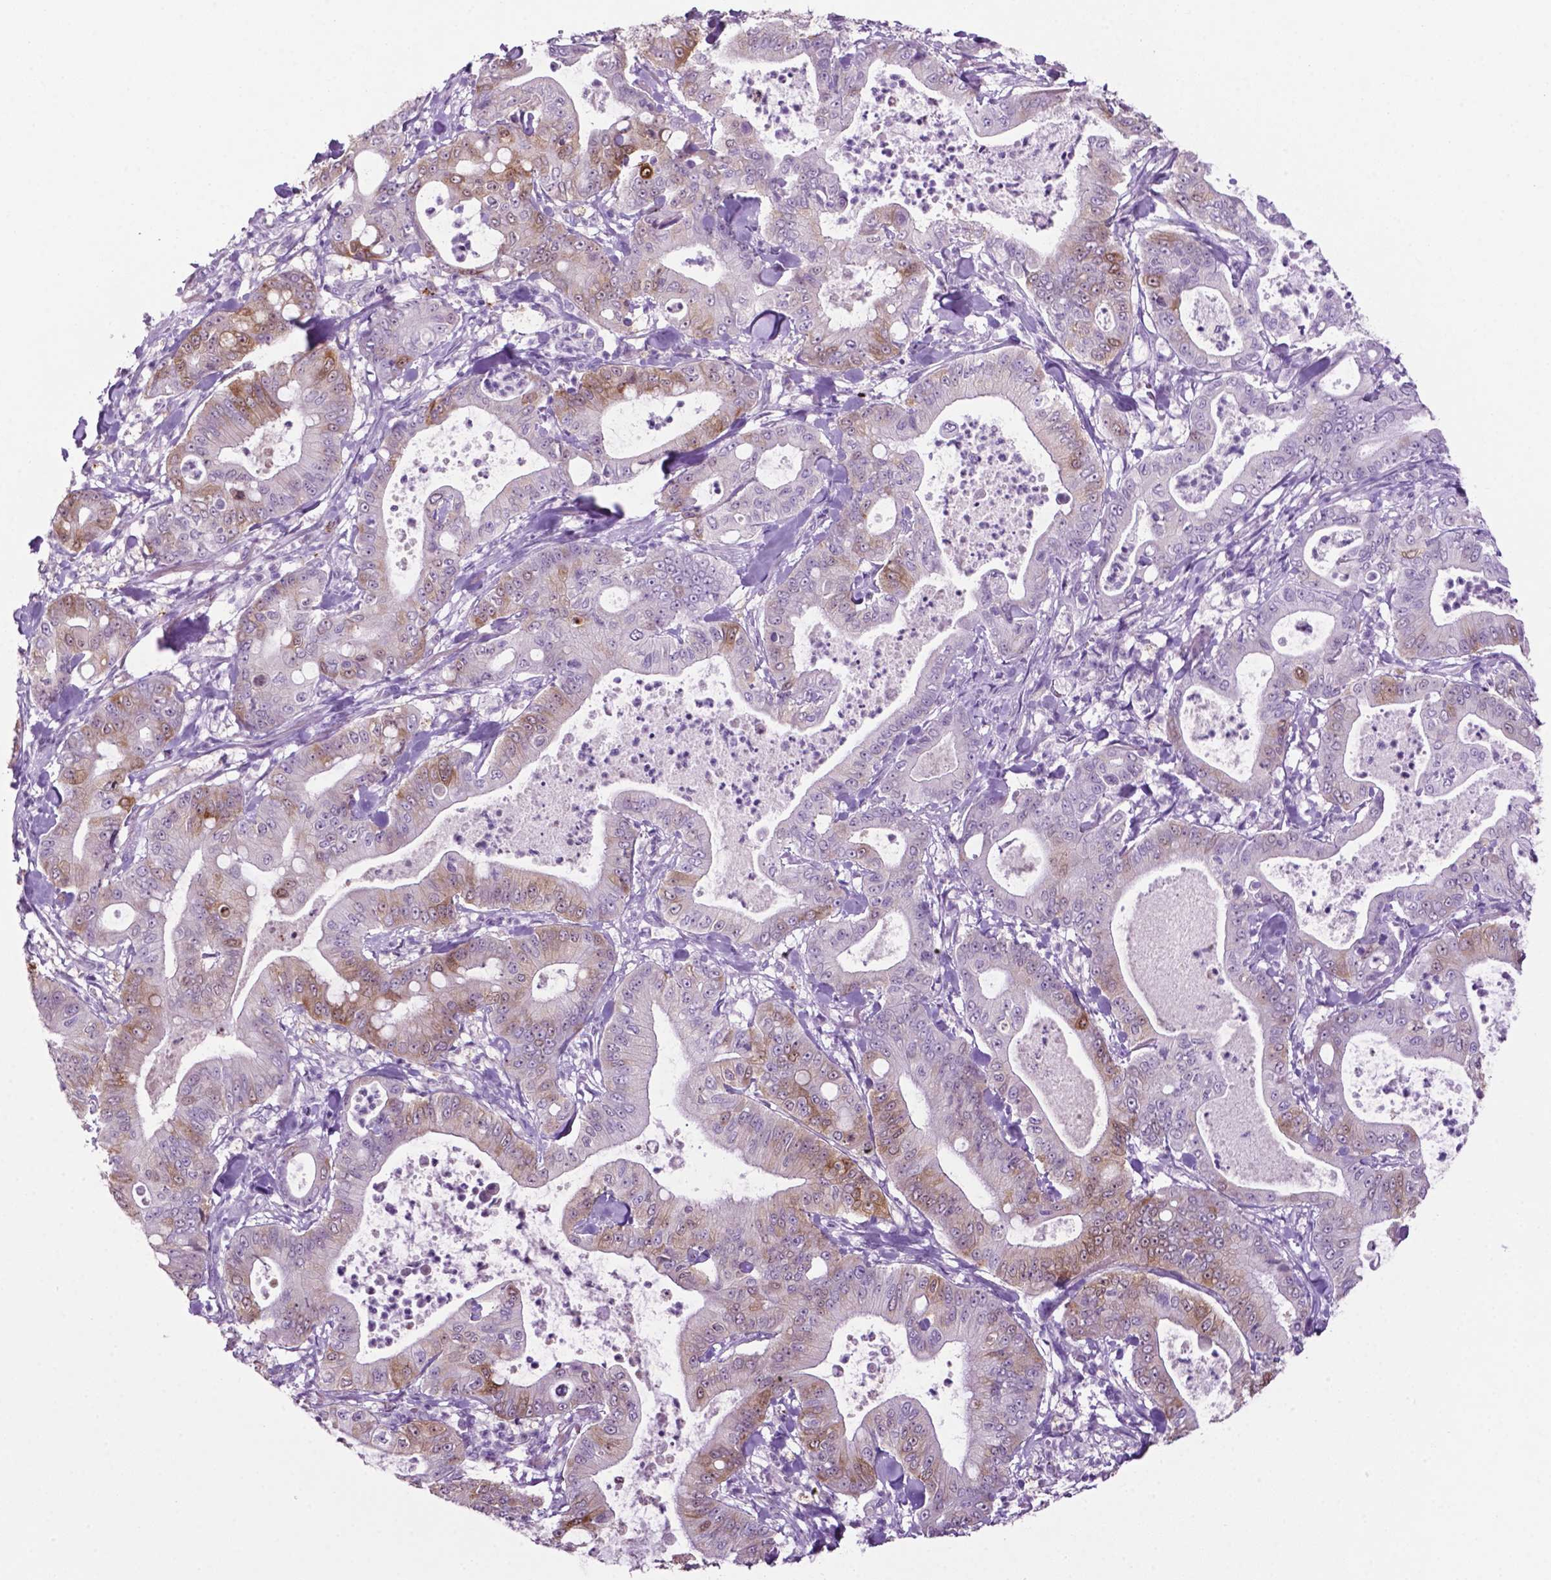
{"staining": {"intensity": "weak", "quantity": "<25%", "location": "cytoplasmic/membranous"}, "tissue": "pancreatic cancer", "cell_type": "Tumor cells", "image_type": "cancer", "snomed": [{"axis": "morphology", "description": "Adenocarcinoma, NOS"}, {"axis": "topography", "description": "Pancreas"}], "caption": "The immunohistochemistry (IHC) histopathology image has no significant positivity in tumor cells of adenocarcinoma (pancreatic) tissue. The staining is performed using DAB brown chromogen with nuclei counter-stained in using hematoxylin.", "gene": "PHGR1", "patient": {"sex": "male", "age": 71}}